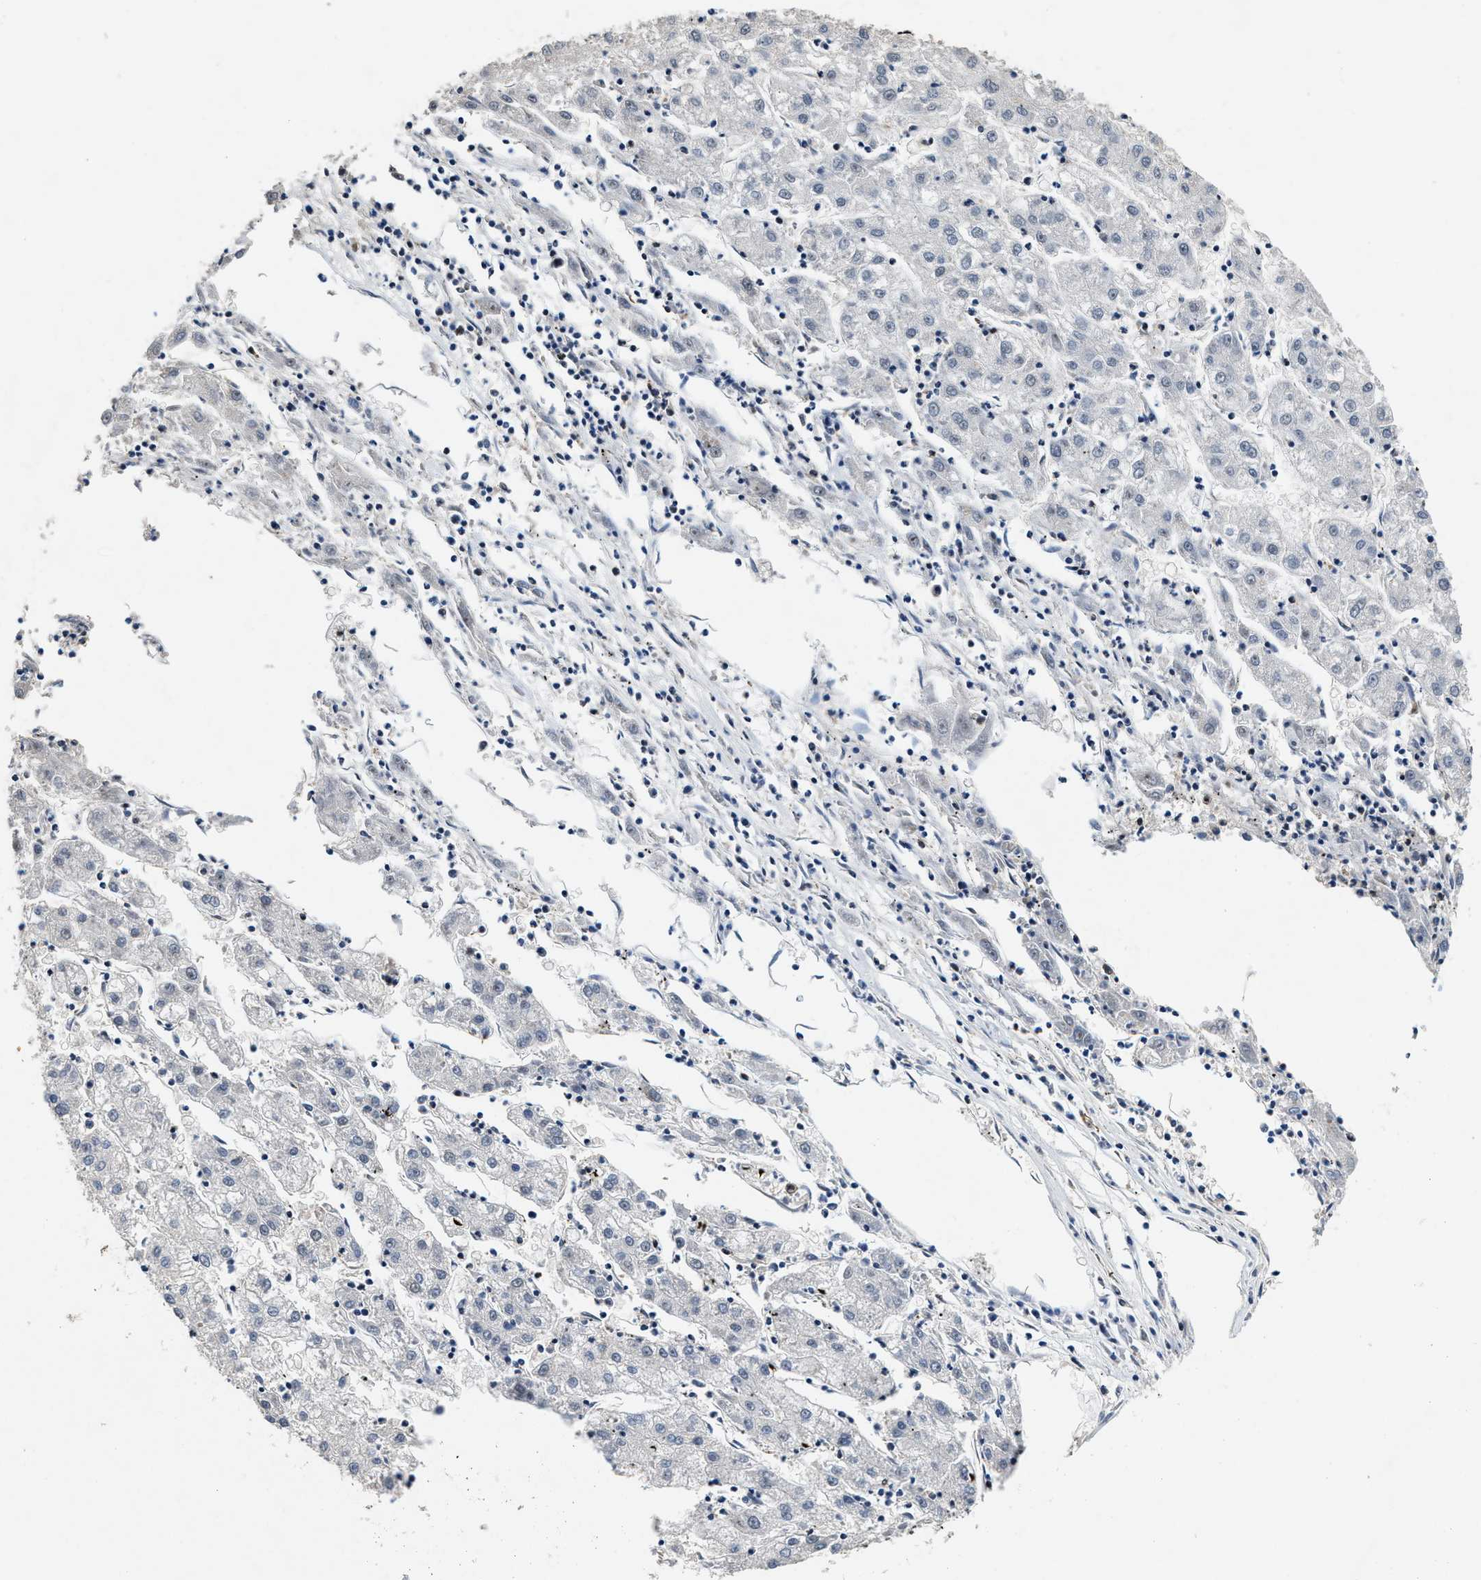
{"staining": {"intensity": "negative", "quantity": "none", "location": "none"}, "tissue": "liver cancer", "cell_type": "Tumor cells", "image_type": "cancer", "snomed": [{"axis": "morphology", "description": "Carcinoma, Hepatocellular, NOS"}, {"axis": "topography", "description": "Liver"}], "caption": "Immunohistochemical staining of human hepatocellular carcinoma (liver) shows no significant expression in tumor cells. Brightfield microscopy of immunohistochemistry stained with DAB (3,3'-diaminobenzidine) (brown) and hematoxylin (blue), captured at high magnification.", "gene": "SUPT16H", "patient": {"sex": "male", "age": 72}}